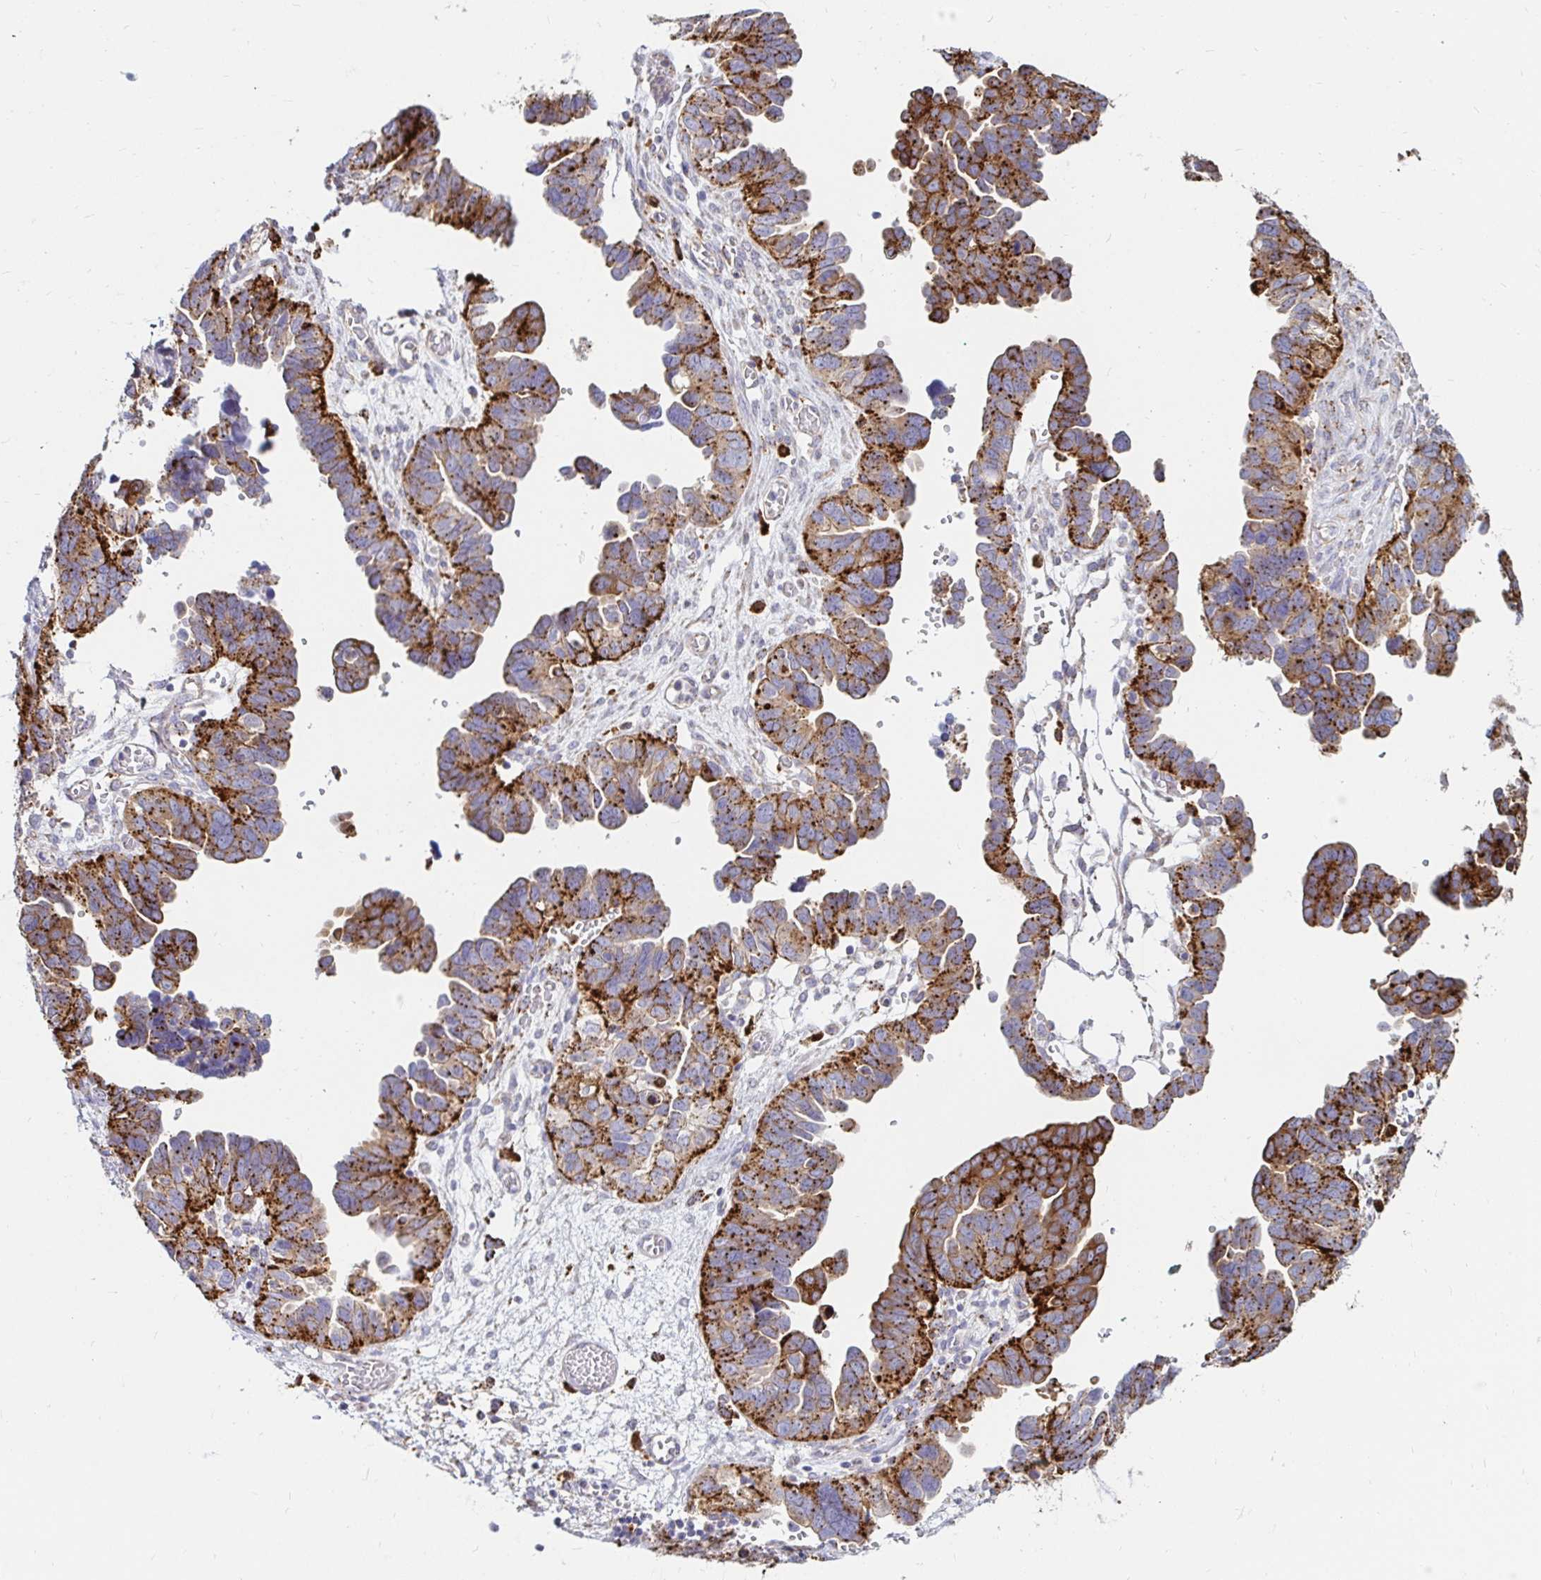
{"staining": {"intensity": "strong", "quantity": ">75%", "location": "cytoplasmic/membranous"}, "tissue": "ovarian cancer", "cell_type": "Tumor cells", "image_type": "cancer", "snomed": [{"axis": "morphology", "description": "Cystadenocarcinoma, serous, NOS"}, {"axis": "topography", "description": "Ovary"}], "caption": "This is an image of IHC staining of ovarian cancer (serous cystadenocarcinoma), which shows strong expression in the cytoplasmic/membranous of tumor cells.", "gene": "FUCA1", "patient": {"sex": "female", "age": 64}}